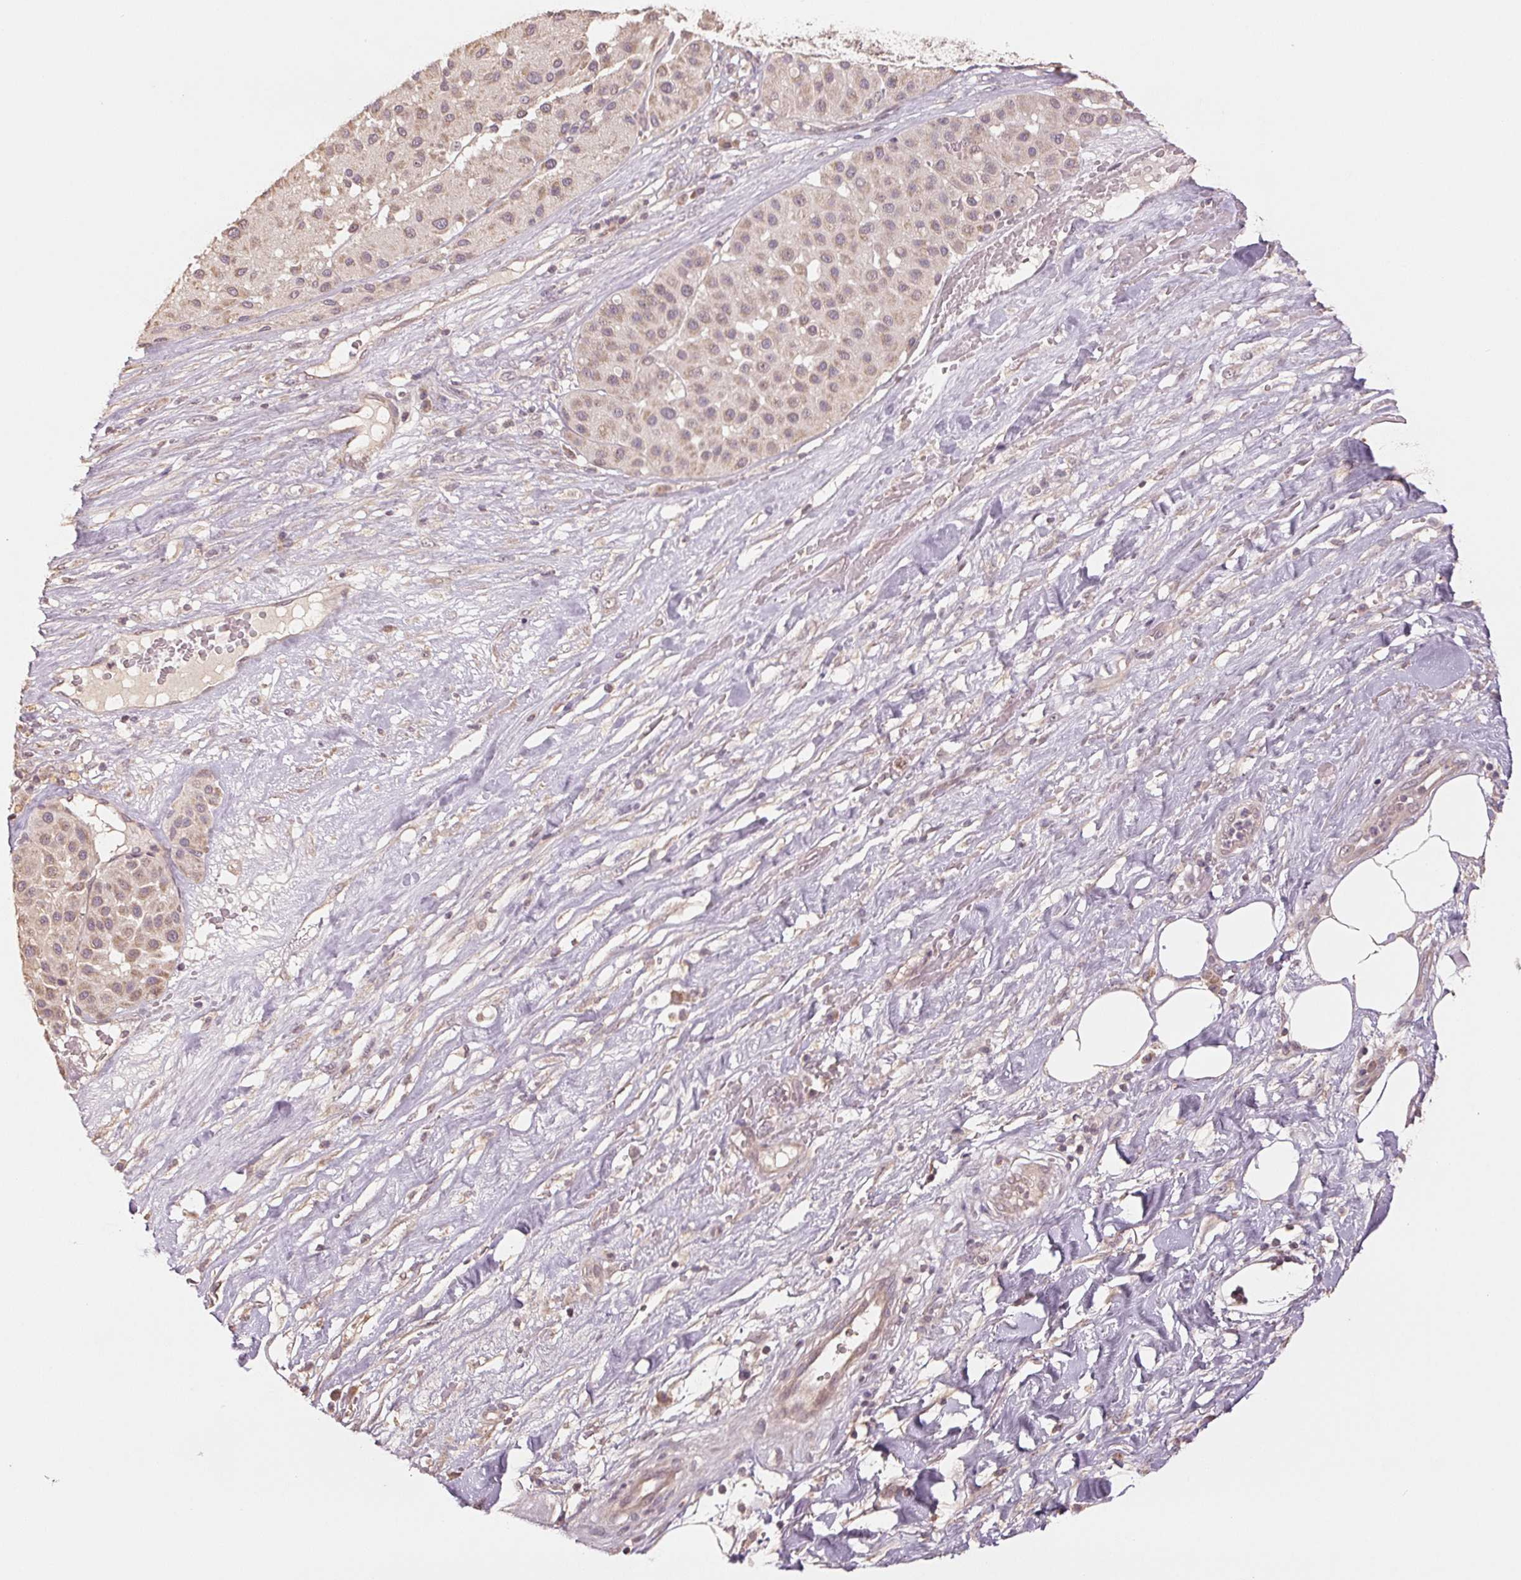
{"staining": {"intensity": "weak", "quantity": "25%-75%", "location": "cytoplasmic/membranous"}, "tissue": "melanoma", "cell_type": "Tumor cells", "image_type": "cancer", "snomed": [{"axis": "morphology", "description": "Malignant melanoma, Metastatic site"}, {"axis": "topography", "description": "Smooth muscle"}], "caption": "Protein analysis of malignant melanoma (metastatic site) tissue demonstrates weak cytoplasmic/membranous expression in about 25%-75% of tumor cells.", "gene": "COX14", "patient": {"sex": "male", "age": 41}}